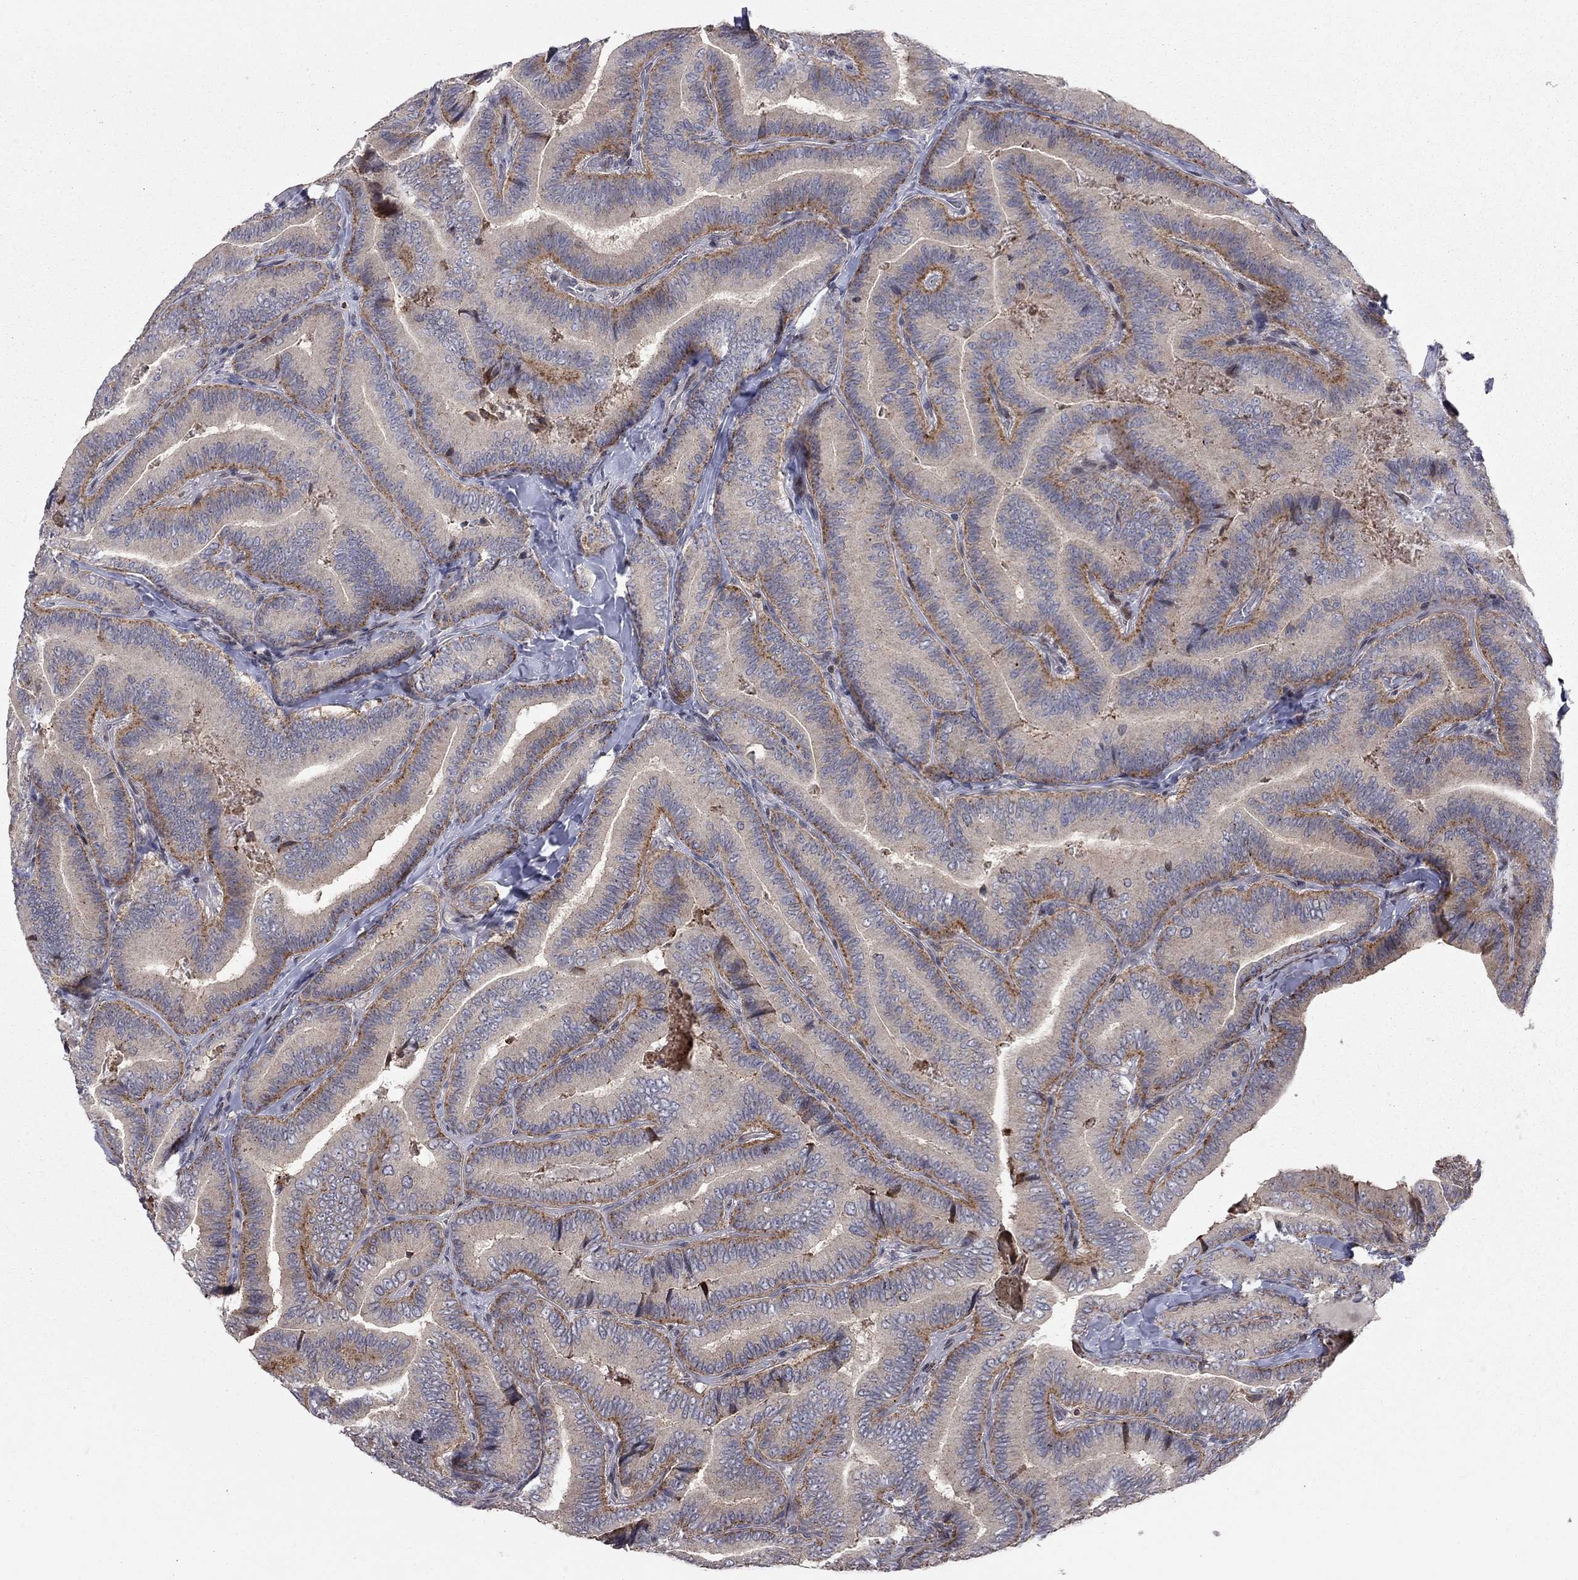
{"staining": {"intensity": "moderate", "quantity": "25%-75%", "location": "cytoplasmic/membranous"}, "tissue": "thyroid cancer", "cell_type": "Tumor cells", "image_type": "cancer", "snomed": [{"axis": "morphology", "description": "Papillary adenocarcinoma, NOS"}, {"axis": "topography", "description": "Thyroid gland"}], "caption": "This is a photomicrograph of immunohistochemistry staining of papillary adenocarcinoma (thyroid), which shows moderate positivity in the cytoplasmic/membranous of tumor cells.", "gene": "ERN2", "patient": {"sex": "male", "age": 61}}